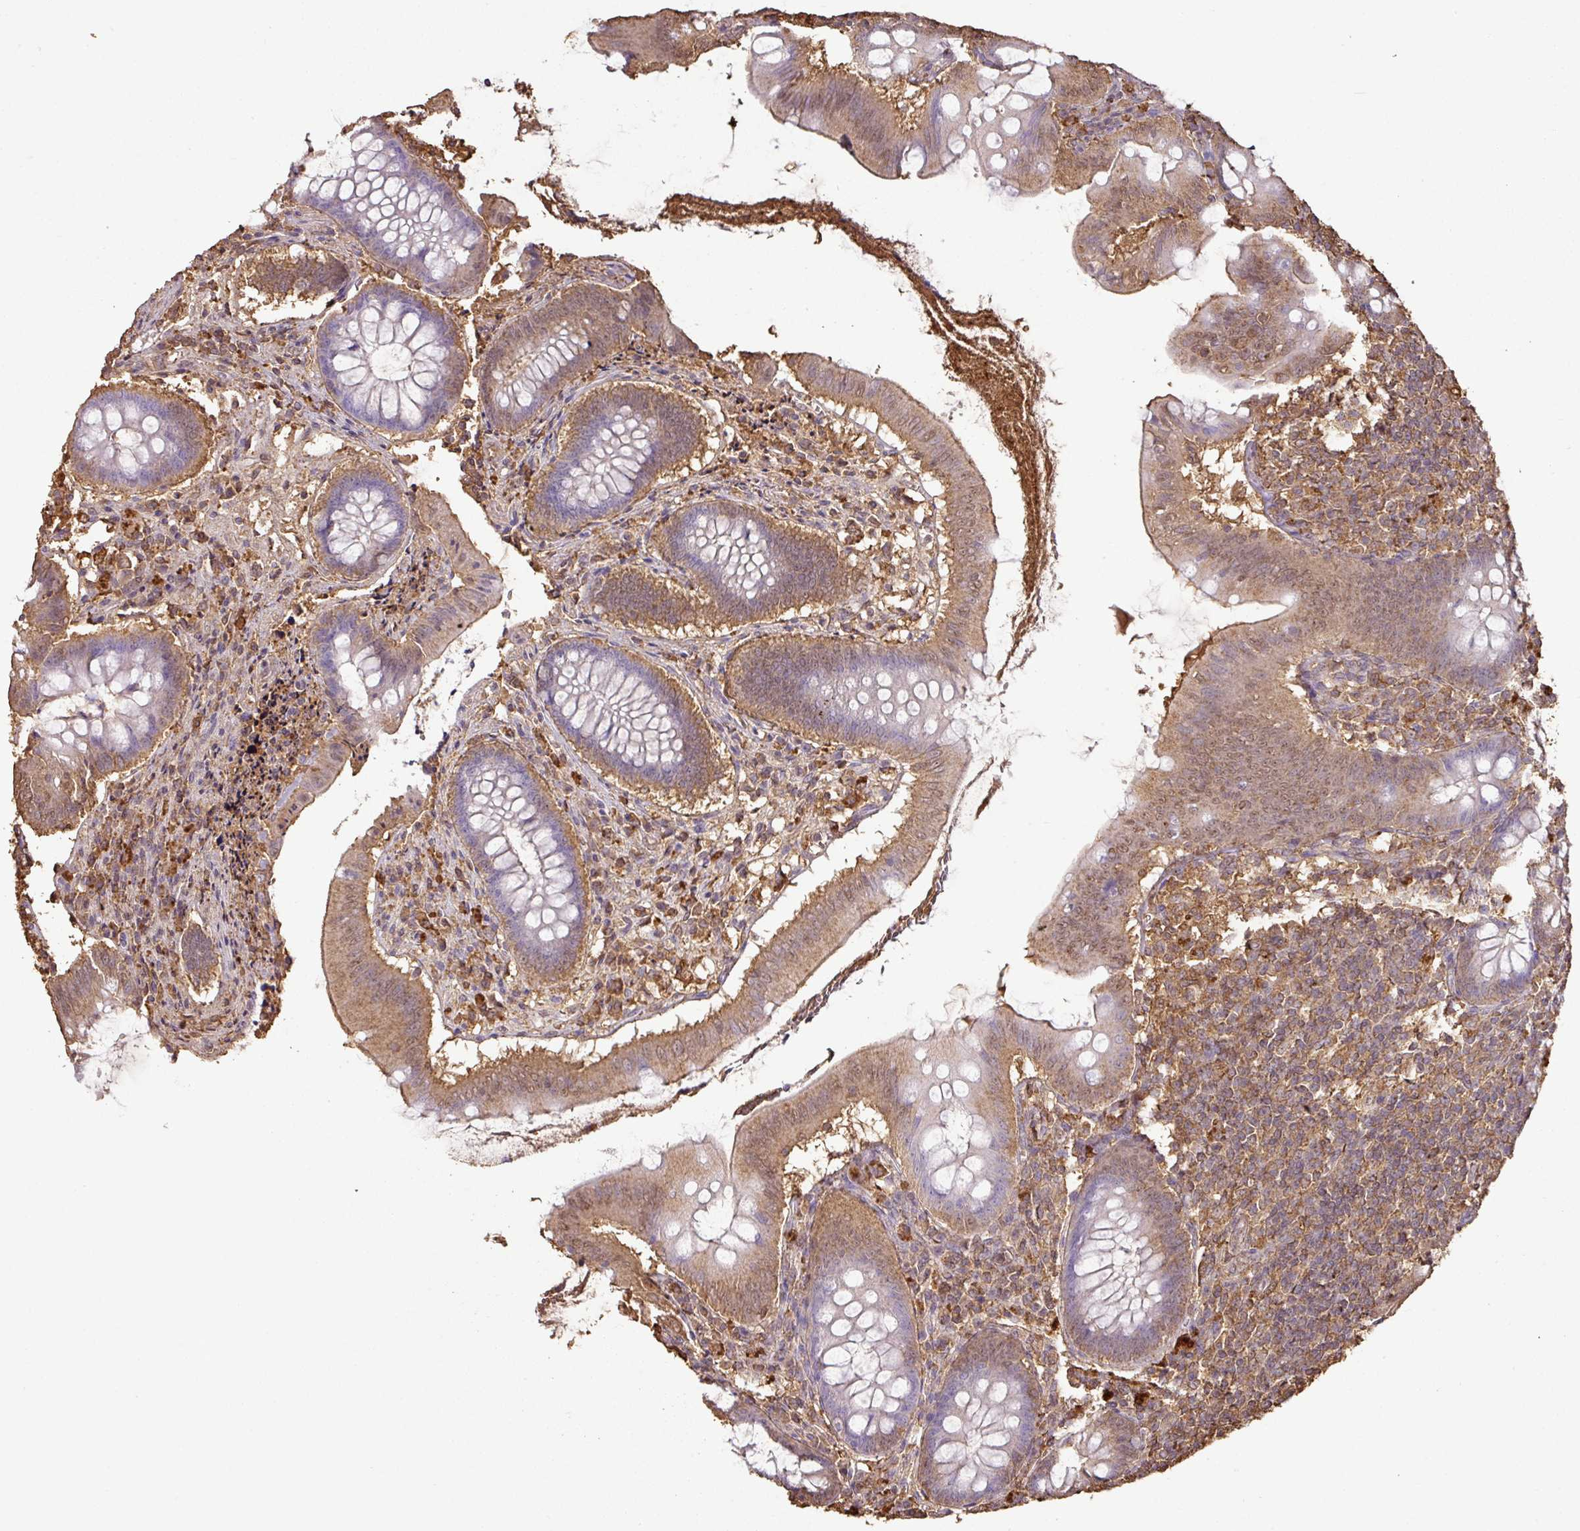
{"staining": {"intensity": "moderate", "quantity": "25%-75%", "location": "cytoplasmic/membranous"}, "tissue": "appendix", "cell_type": "Glandular cells", "image_type": "normal", "snomed": [{"axis": "morphology", "description": "Normal tissue, NOS"}, {"axis": "topography", "description": "Appendix"}], "caption": "IHC of unremarkable human appendix reveals medium levels of moderate cytoplasmic/membranous staining in approximately 25%-75% of glandular cells.", "gene": "ATAT1", "patient": {"sex": "female", "age": 51}}